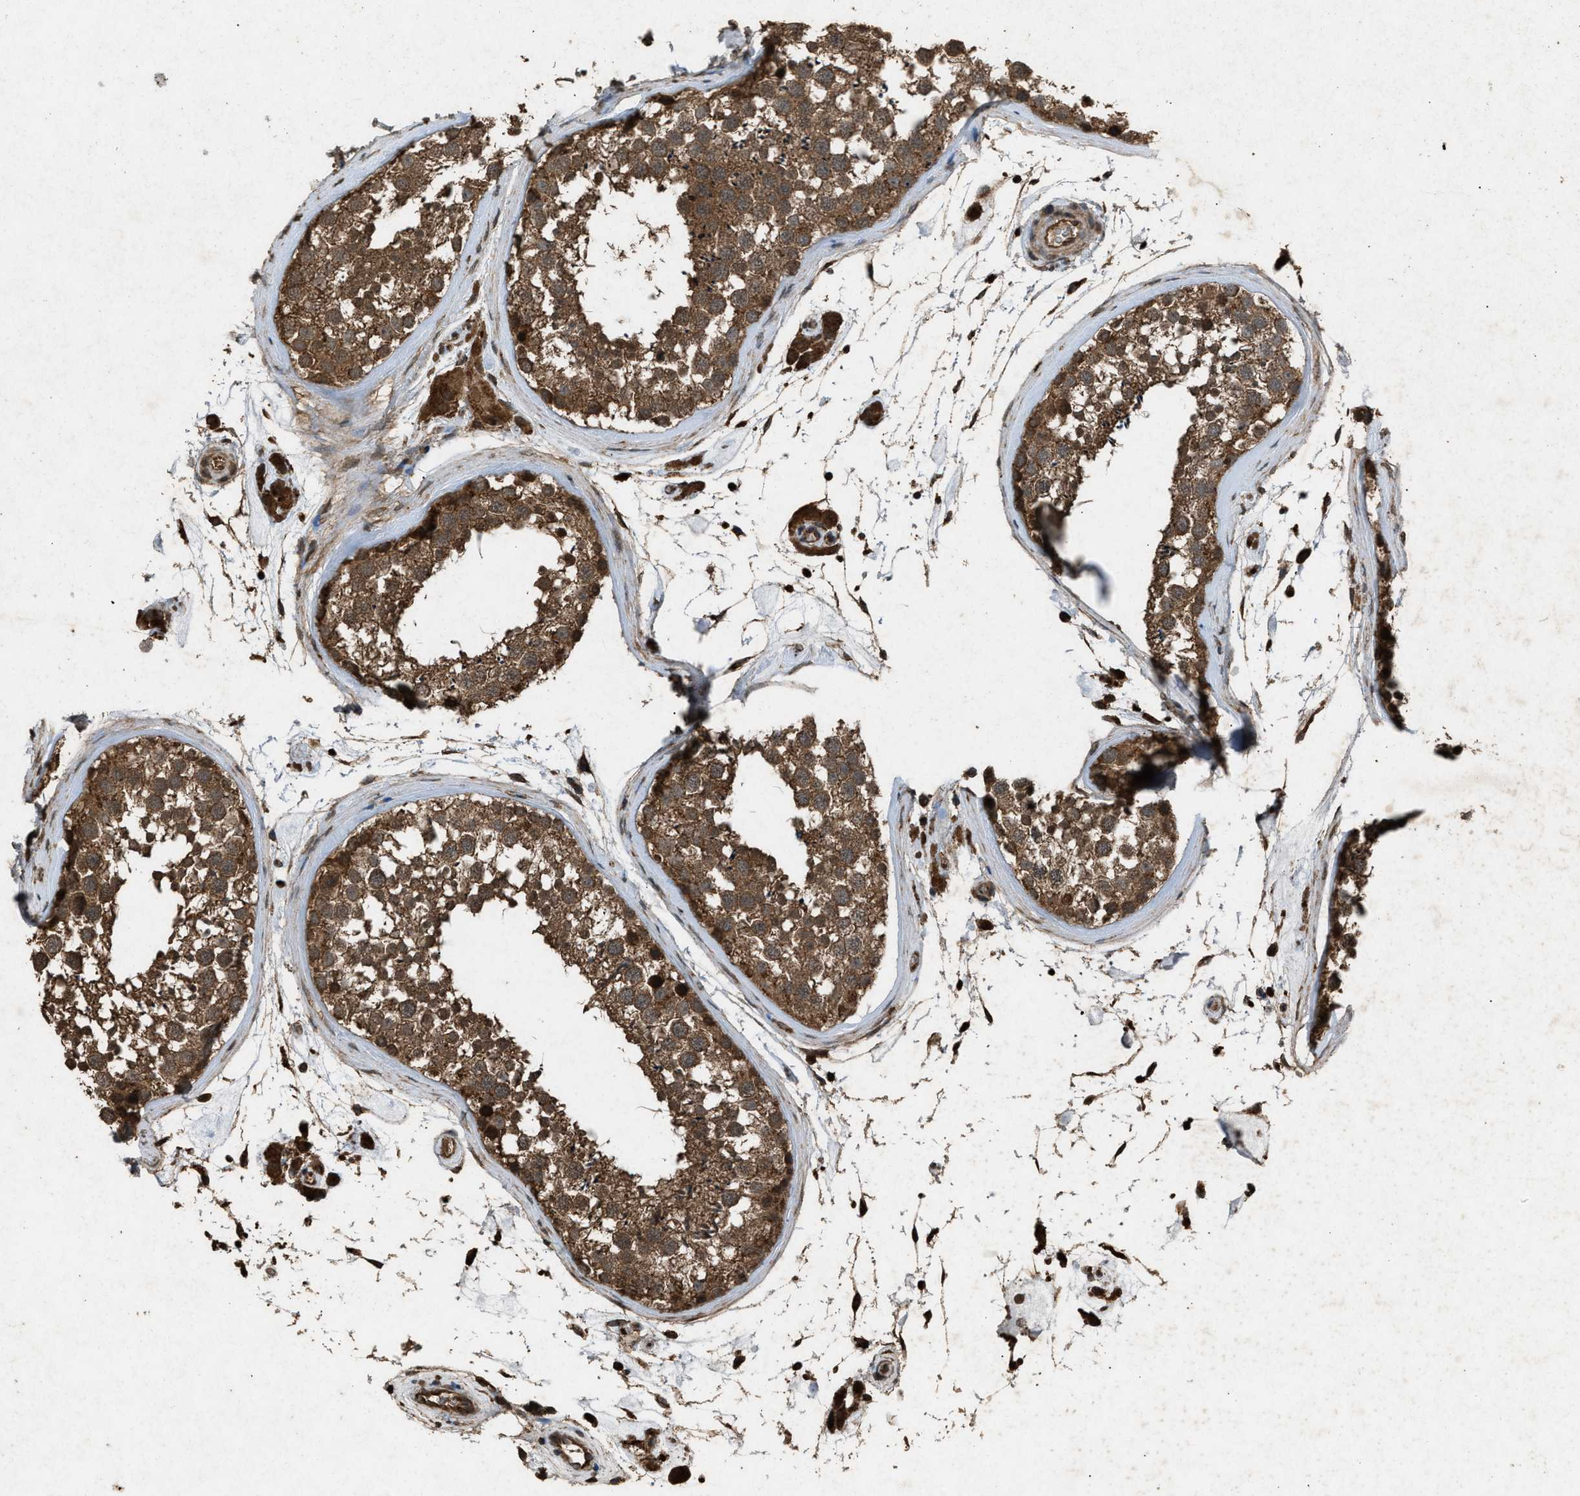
{"staining": {"intensity": "moderate", "quantity": ">75%", "location": "cytoplasmic/membranous"}, "tissue": "testis", "cell_type": "Cells in seminiferous ducts", "image_type": "normal", "snomed": [{"axis": "morphology", "description": "Normal tissue, NOS"}, {"axis": "topography", "description": "Testis"}], "caption": "DAB (3,3'-diaminobenzidine) immunohistochemical staining of normal testis displays moderate cytoplasmic/membranous protein positivity in about >75% of cells in seminiferous ducts.", "gene": "OAS1", "patient": {"sex": "male", "age": 46}}